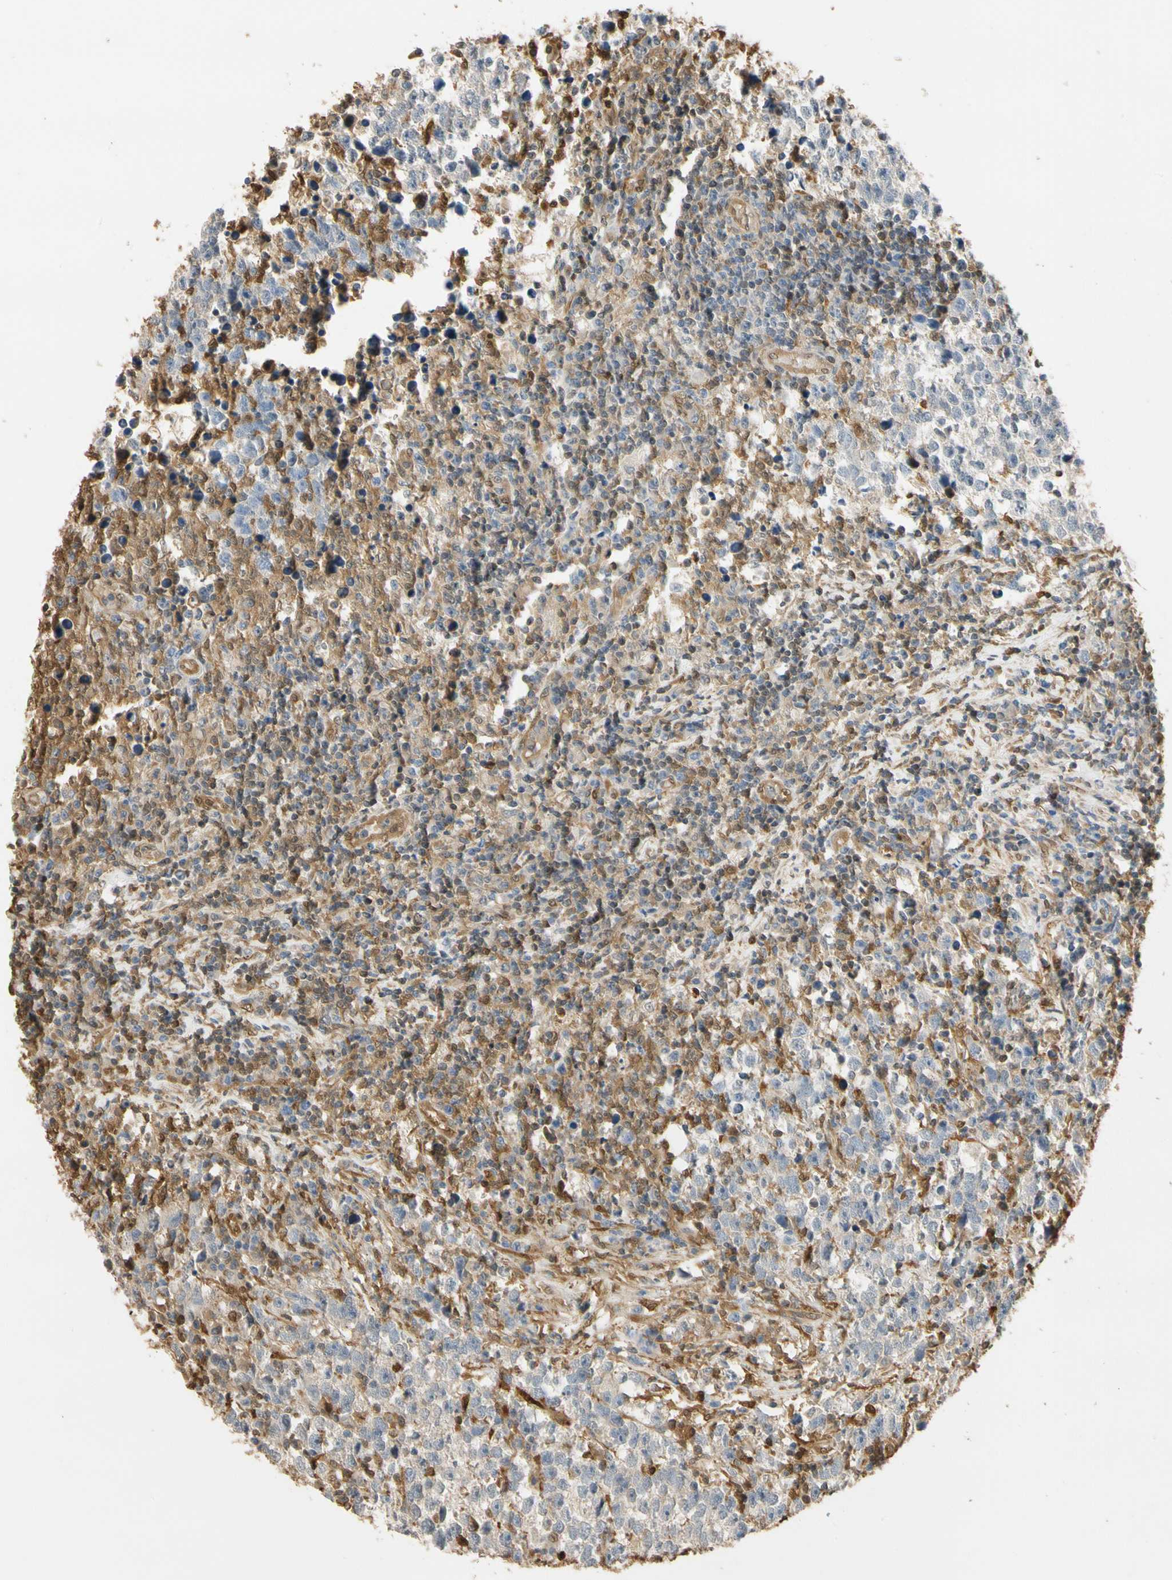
{"staining": {"intensity": "weak", "quantity": "25%-75%", "location": "cytoplasmic/membranous"}, "tissue": "testis cancer", "cell_type": "Tumor cells", "image_type": "cancer", "snomed": [{"axis": "morphology", "description": "Seminoma, NOS"}, {"axis": "topography", "description": "Testis"}], "caption": "Immunohistochemical staining of testis seminoma demonstrates low levels of weak cytoplasmic/membranous staining in approximately 25%-75% of tumor cells.", "gene": "S100A6", "patient": {"sex": "male", "age": 43}}